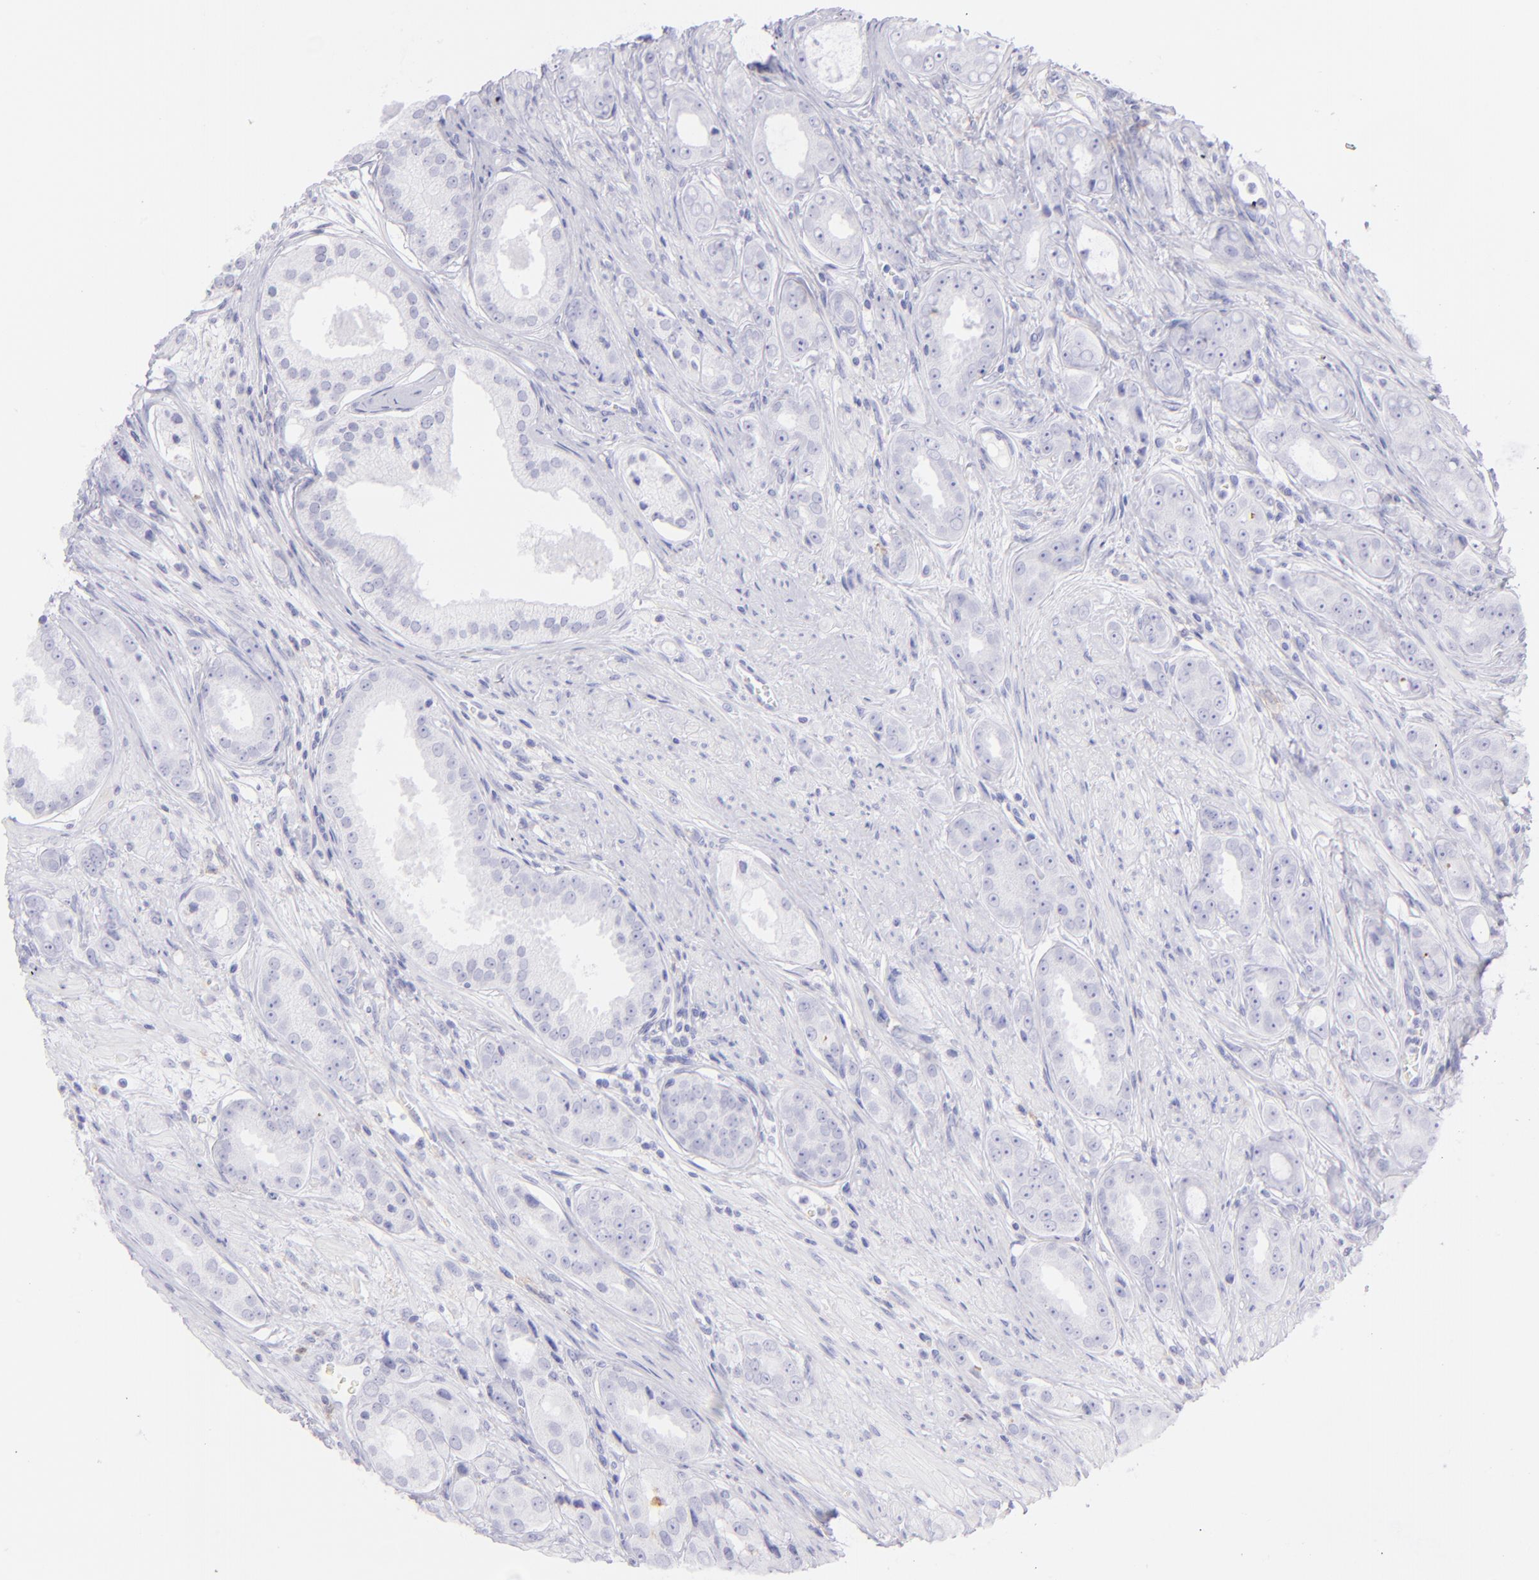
{"staining": {"intensity": "negative", "quantity": "none", "location": "none"}, "tissue": "prostate cancer", "cell_type": "Tumor cells", "image_type": "cancer", "snomed": [{"axis": "morphology", "description": "Adenocarcinoma, Medium grade"}, {"axis": "topography", "description": "Prostate"}], "caption": "Prostate medium-grade adenocarcinoma was stained to show a protein in brown. There is no significant positivity in tumor cells.", "gene": "CD72", "patient": {"sex": "male", "age": 53}}